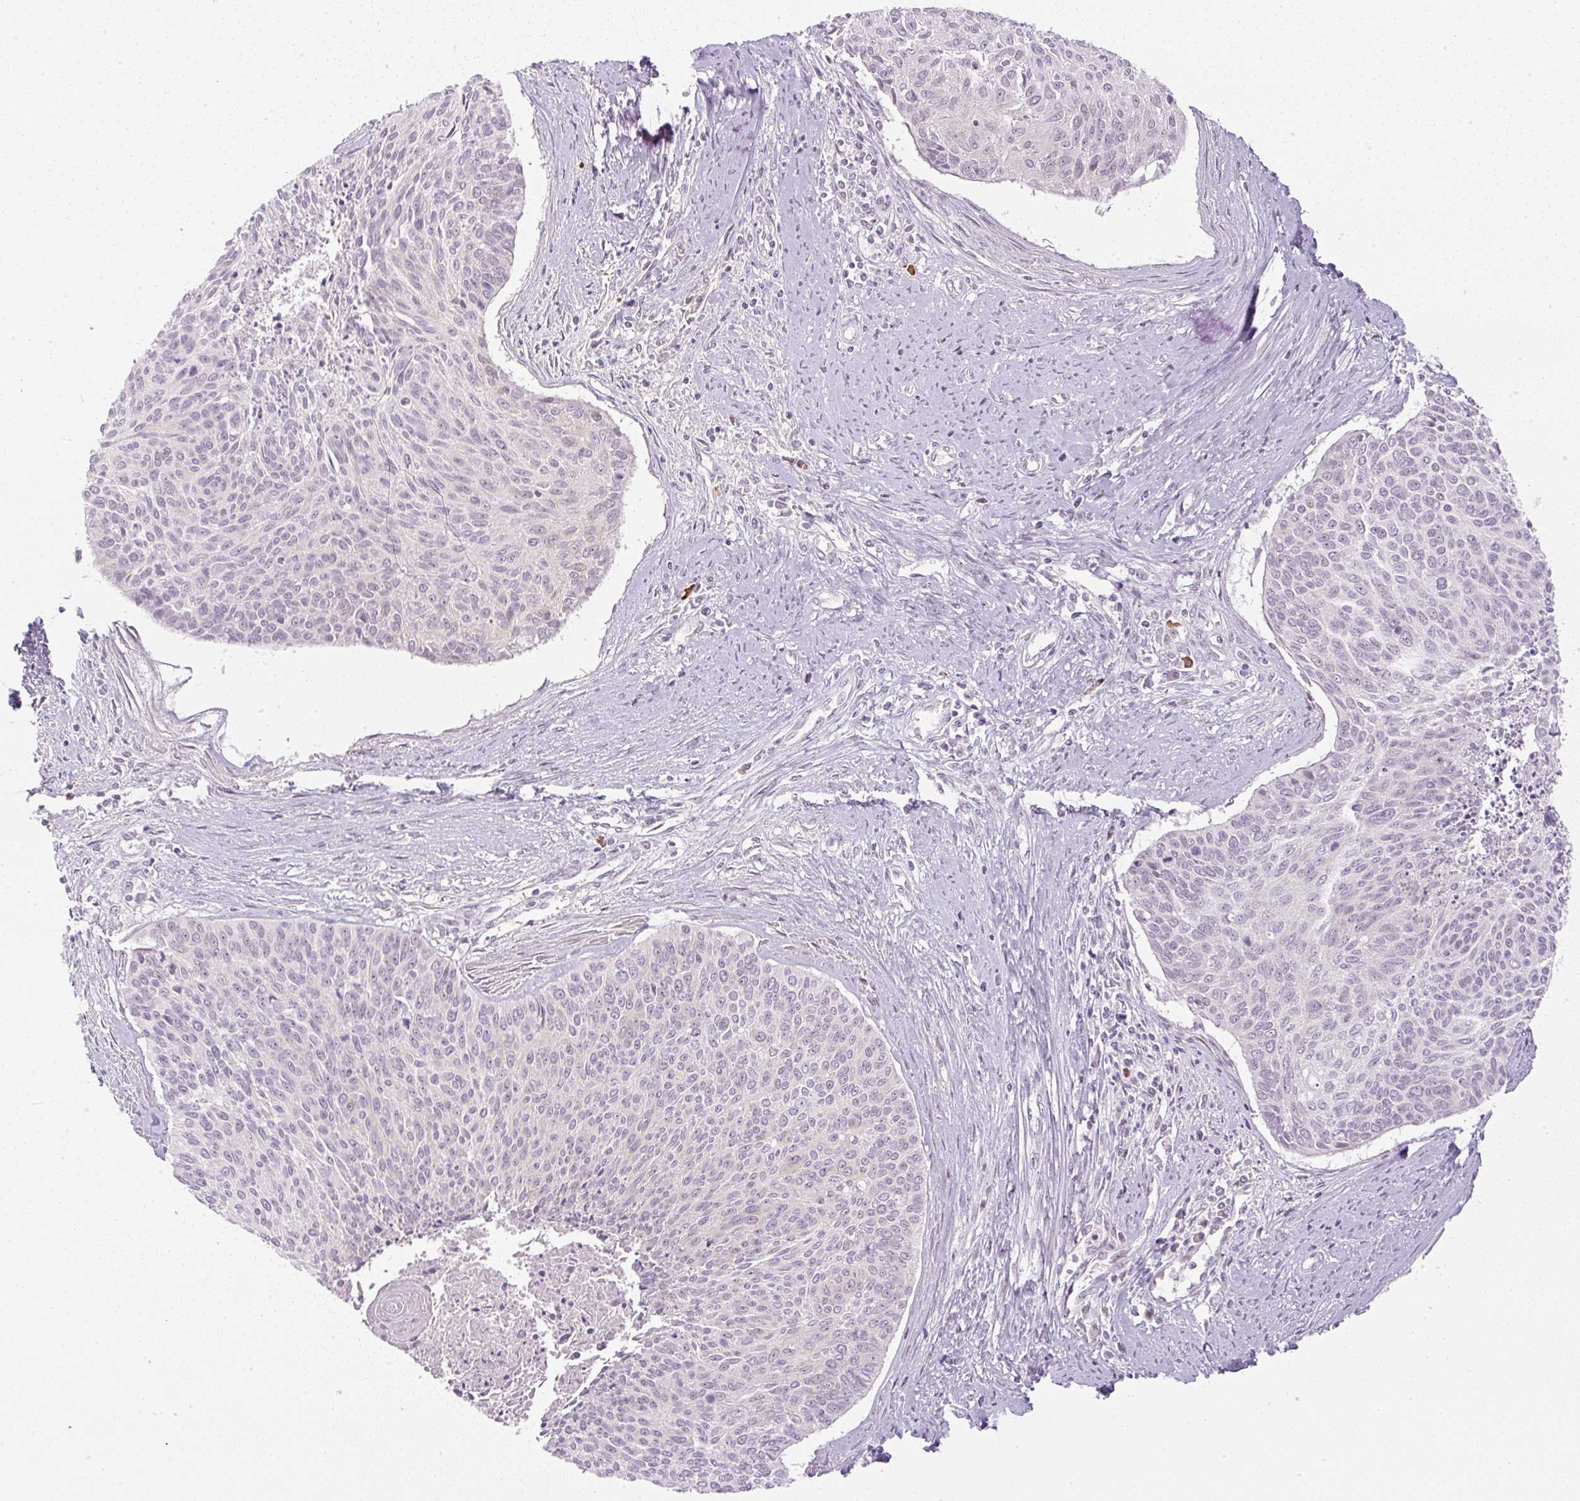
{"staining": {"intensity": "weak", "quantity": "<25%", "location": "nuclear"}, "tissue": "cervical cancer", "cell_type": "Tumor cells", "image_type": "cancer", "snomed": [{"axis": "morphology", "description": "Squamous cell carcinoma, NOS"}, {"axis": "topography", "description": "Cervix"}], "caption": "Tumor cells are negative for brown protein staining in cervical cancer (squamous cell carcinoma).", "gene": "AAR2", "patient": {"sex": "female", "age": 55}}